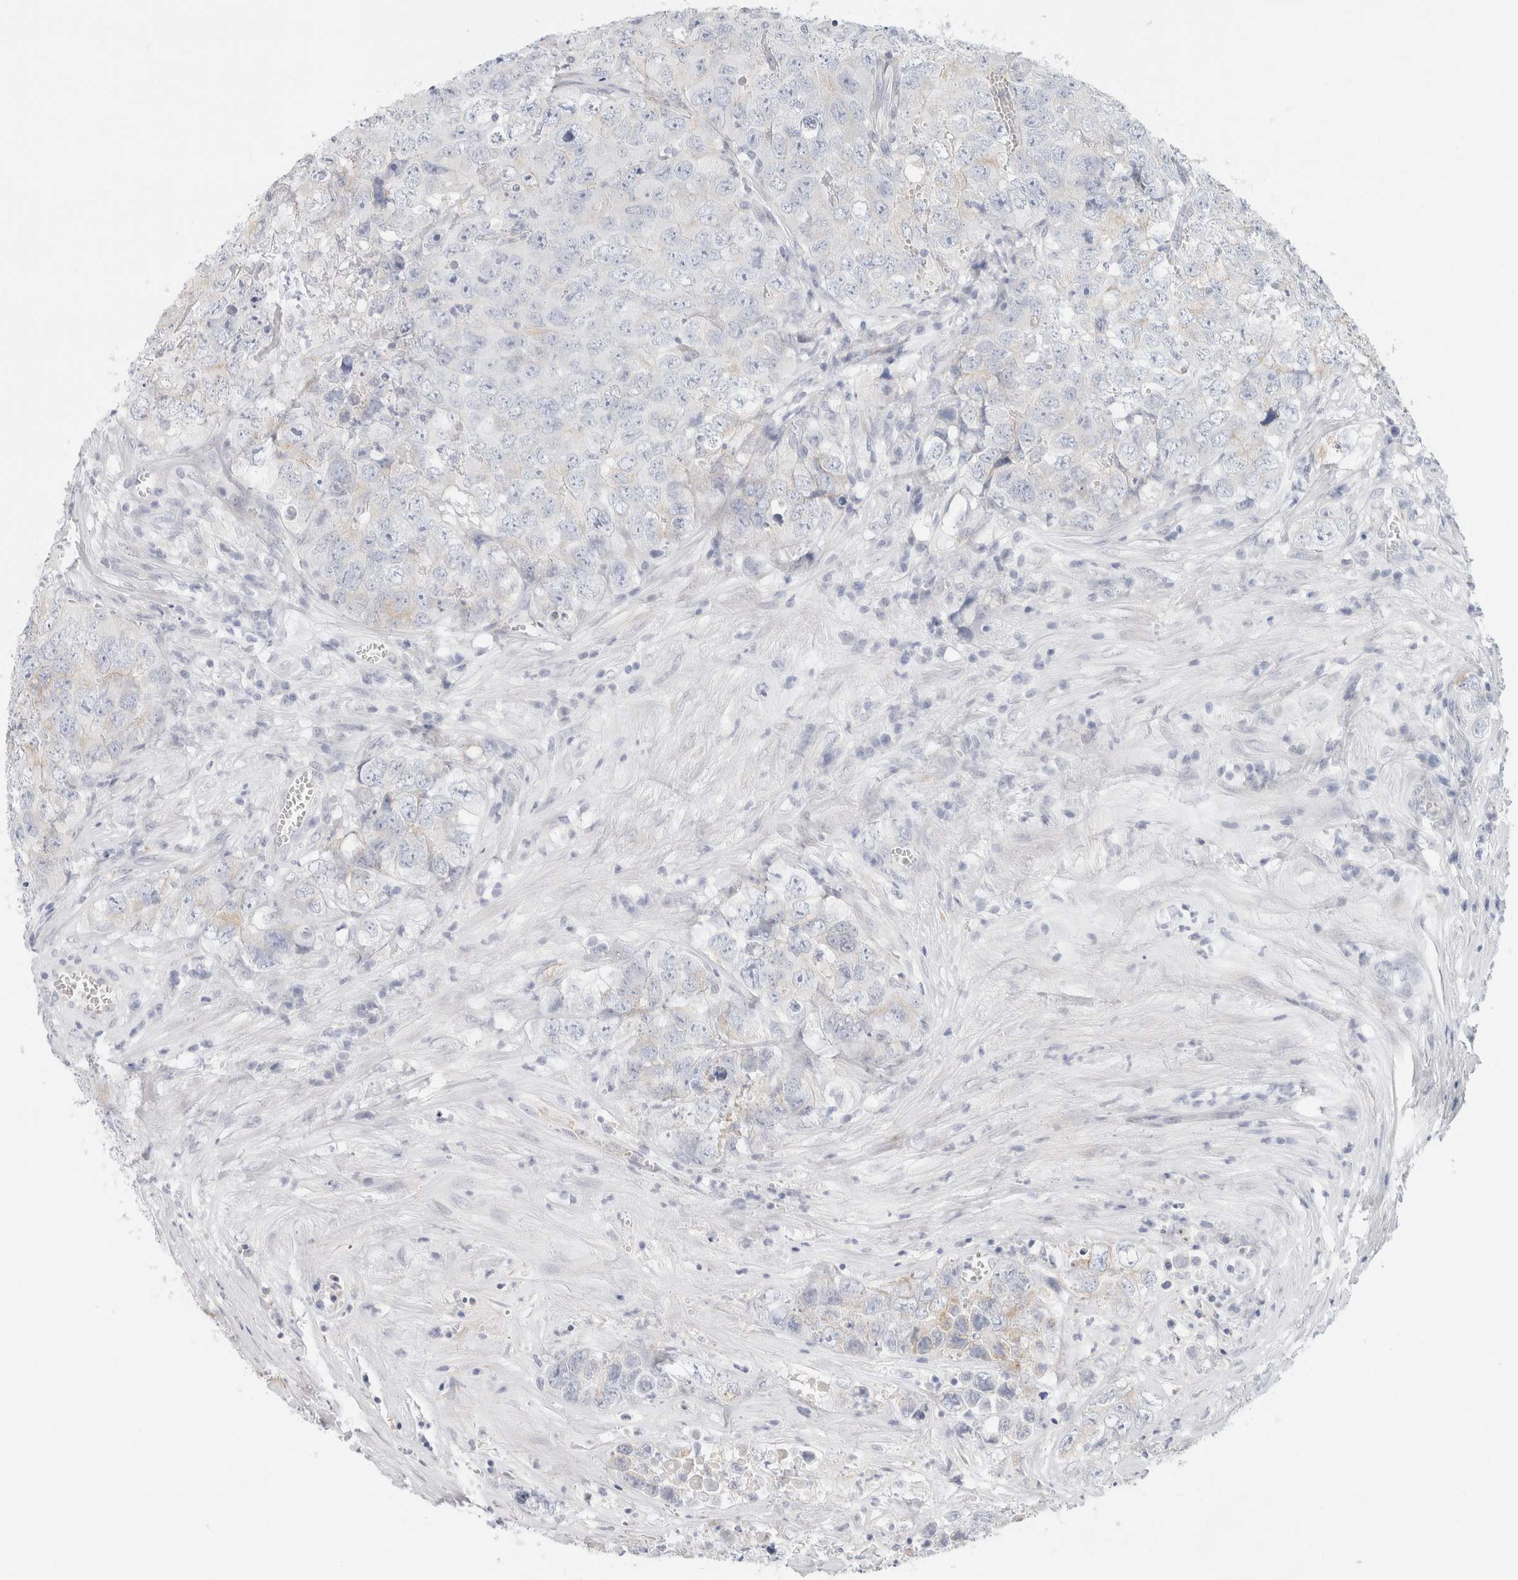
{"staining": {"intensity": "negative", "quantity": "none", "location": "none"}, "tissue": "testis cancer", "cell_type": "Tumor cells", "image_type": "cancer", "snomed": [{"axis": "morphology", "description": "Seminoma, NOS"}, {"axis": "morphology", "description": "Carcinoma, Embryonal, NOS"}, {"axis": "topography", "description": "Testis"}], "caption": "Photomicrograph shows no protein positivity in tumor cells of testis cancer tissue. (Brightfield microscopy of DAB IHC at high magnification).", "gene": "RTN4", "patient": {"sex": "male", "age": 43}}